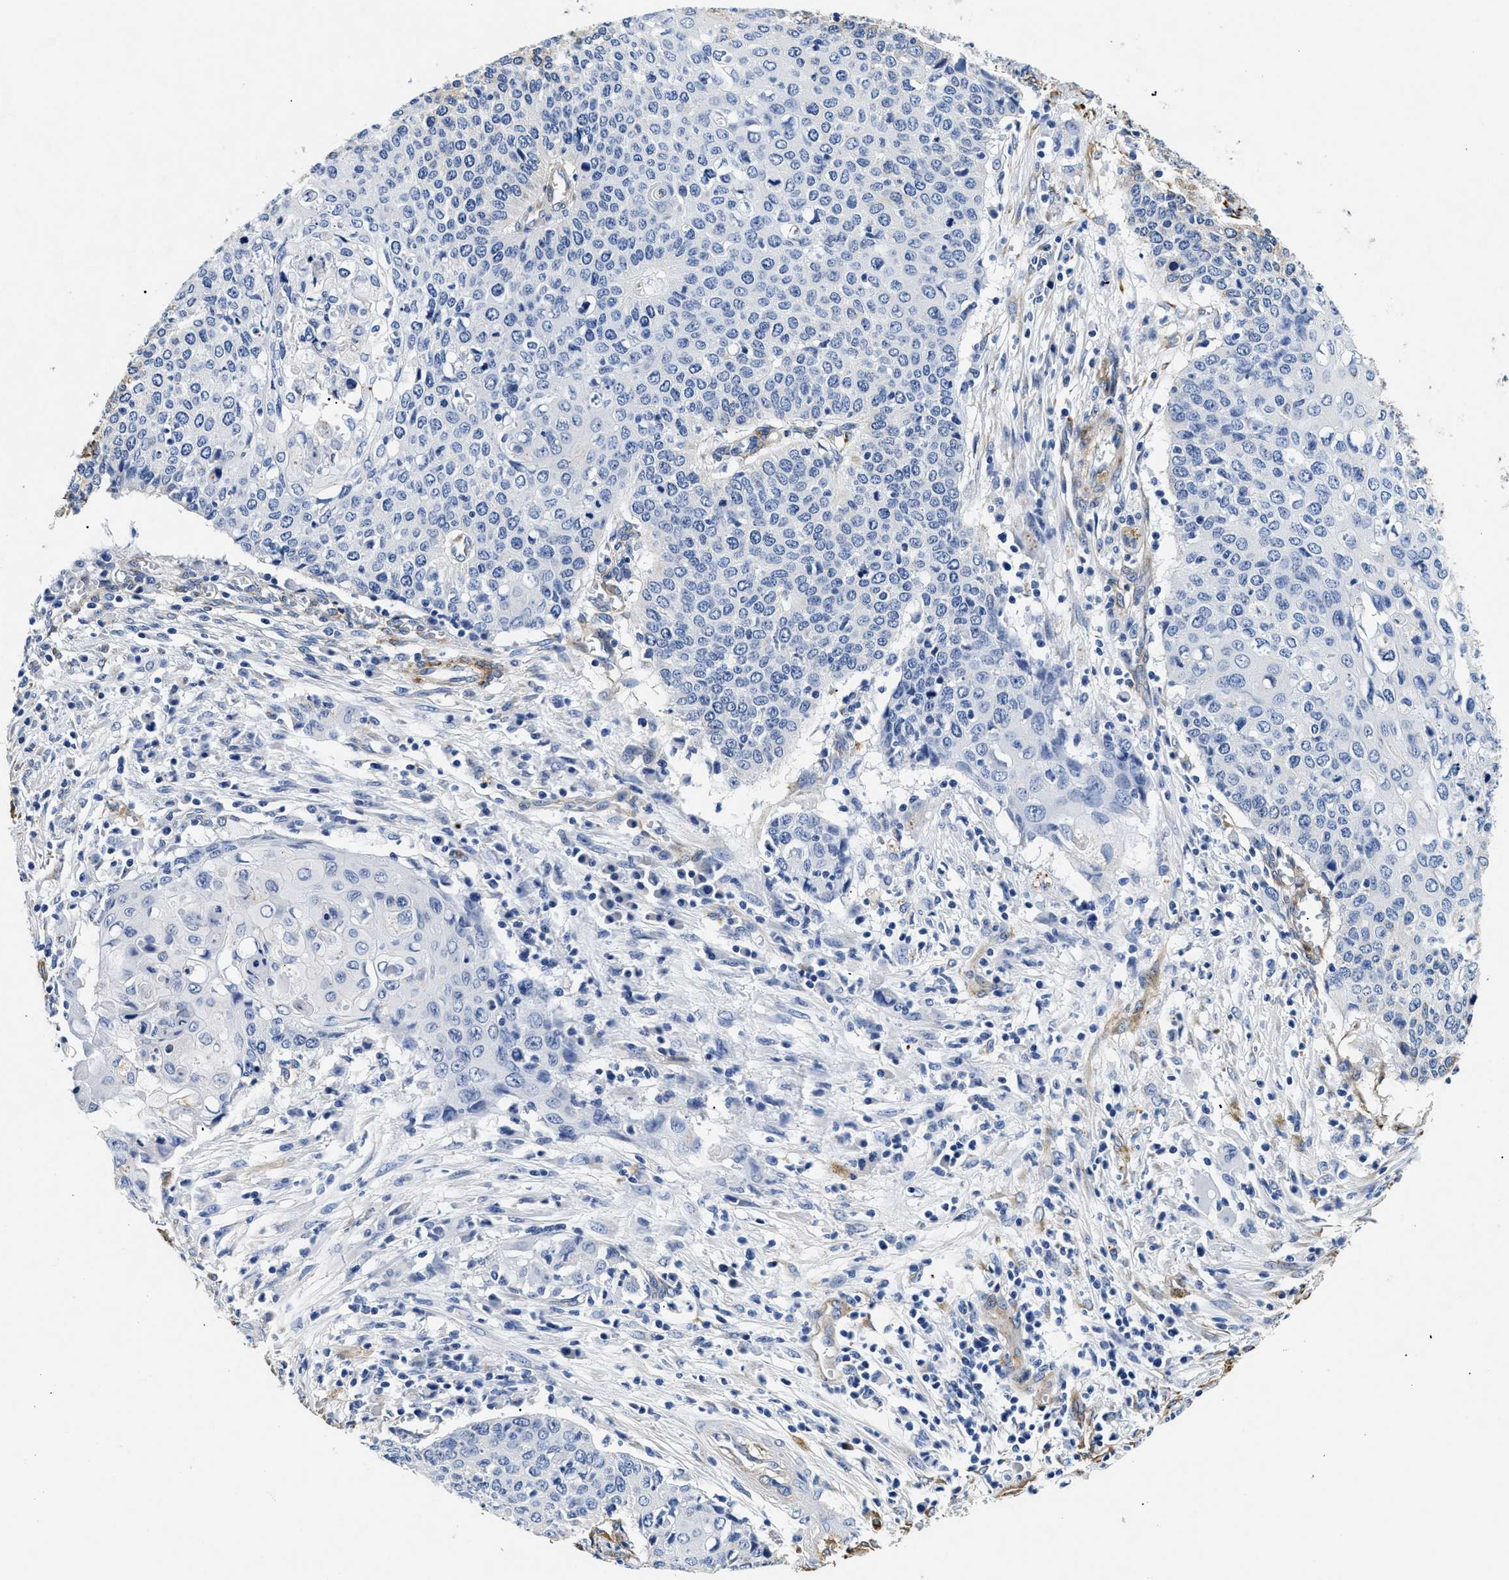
{"staining": {"intensity": "negative", "quantity": "none", "location": "none"}, "tissue": "cervical cancer", "cell_type": "Tumor cells", "image_type": "cancer", "snomed": [{"axis": "morphology", "description": "Squamous cell carcinoma, NOS"}, {"axis": "topography", "description": "Cervix"}], "caption": "Human cervical cancer stained for a protein using immunohistochemistry shows no positivity in tumor cells.", "gene": "LAMA3", "patient": {"sex": "female", "age": 39}}